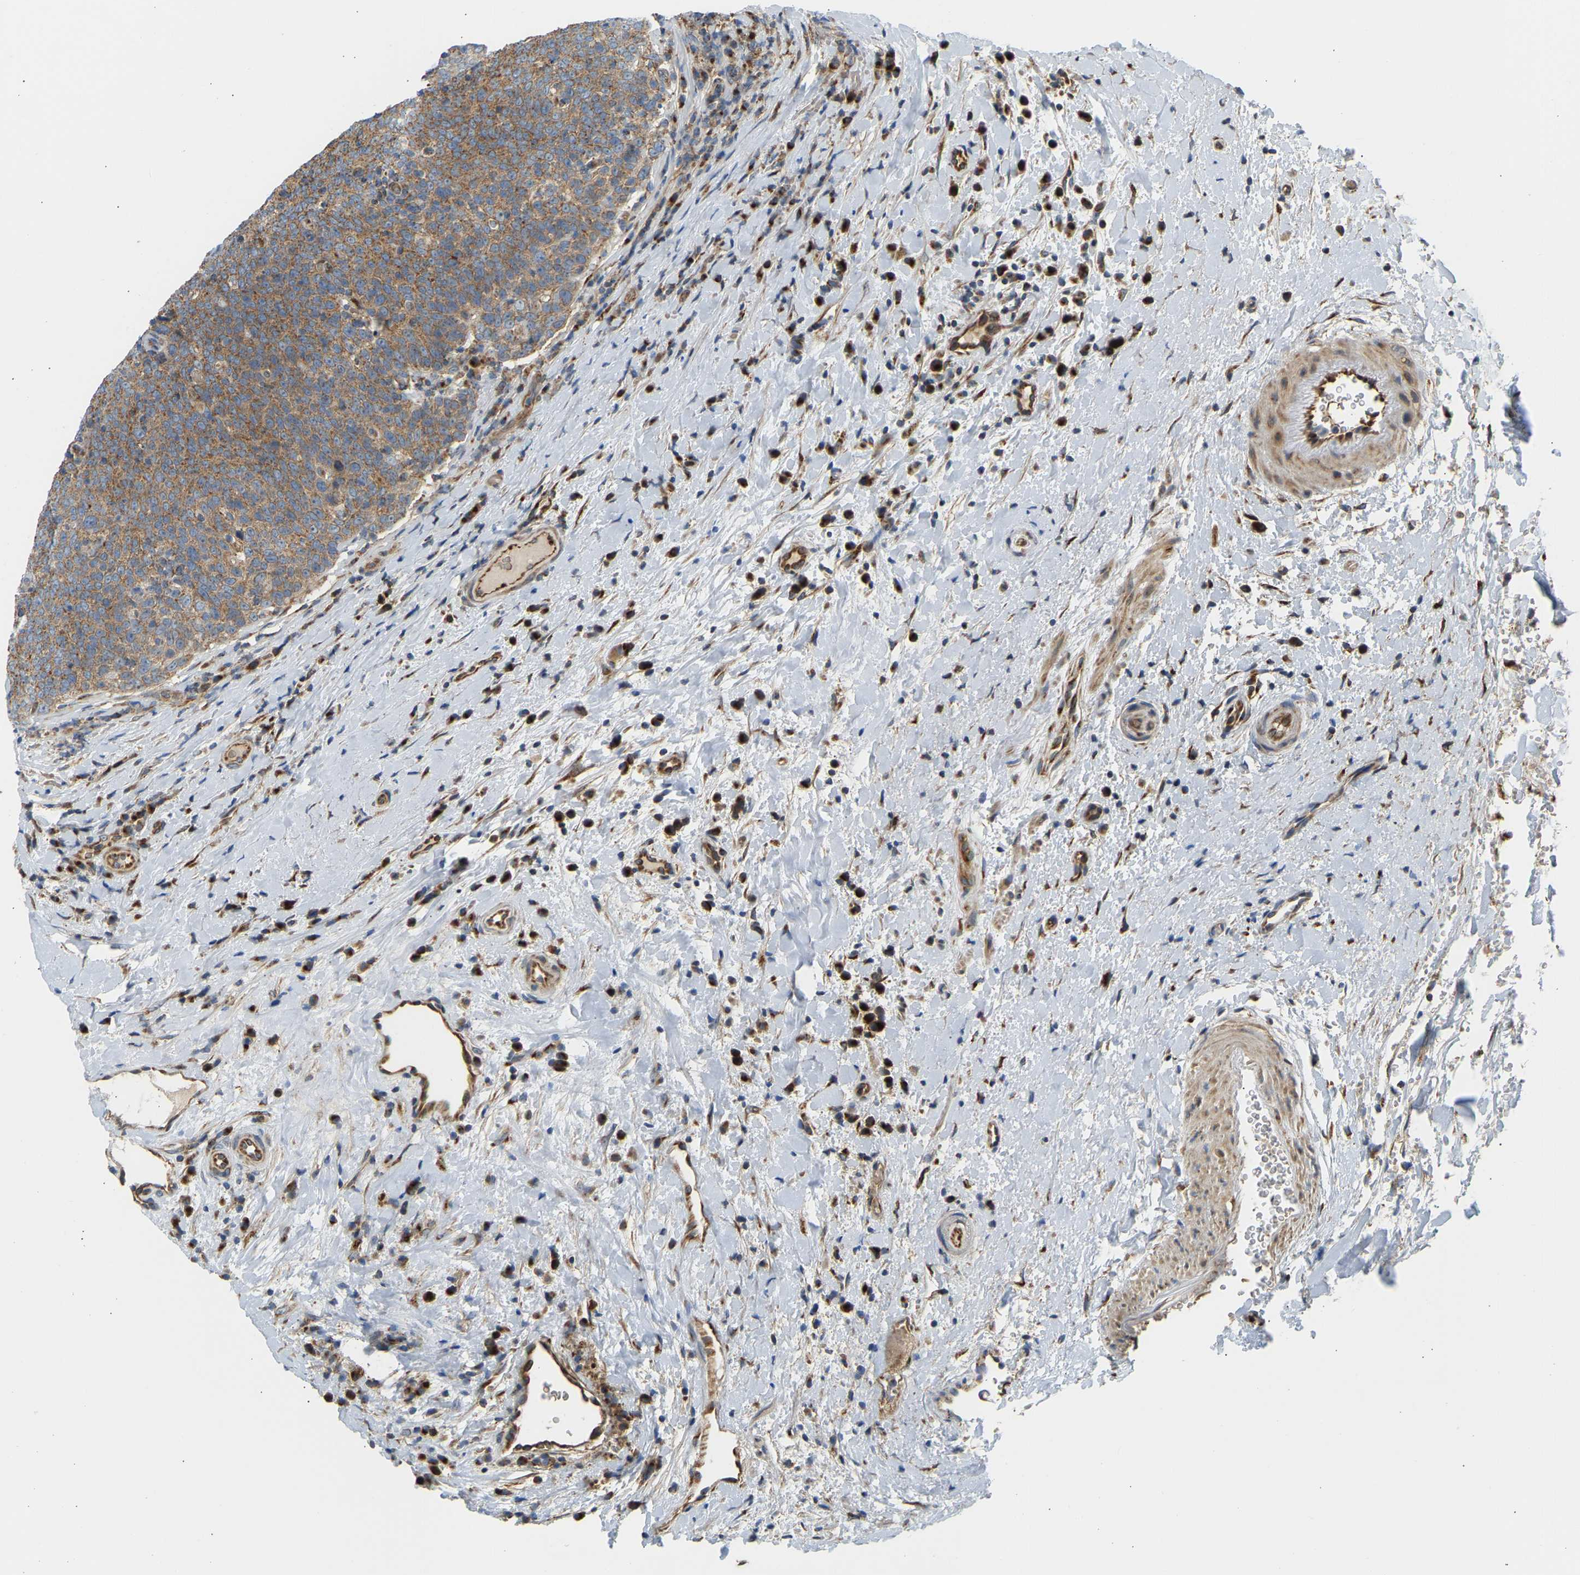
{"staining": {"intensity": "moderate", "quantity": ">75%", "location": "cytoplasmic/membranous"}, "tissue": "head and neck cancer", "cell_type": "Tumor cells", "image_type": "cancer", "snomed": [{"axis": "morphology", "description": "Squamous cell carcinoma, NOS"}, {"axis": "morphology", "description": "Squamous cell carcinoma, metastatic, NOS"}, {"axis": "topography", "description": "Lymph node"}, {"axis": "topography", "description": "Head-Neck"}], "caption": "Immunohistochemistry (IHC) staining of head and neck cancer, which displays medium levels of moderate cytoplasmic/membranous positivity in approximately >75% of tumor cells indicating moderate cytoplasmic/membranous protein expression. The staining was performed using DAB (3,3'-diaminobenzidine) (brown) for protein detection and nuclei were counterstained in hematoxylin (blue).", "gene": "YIPF2", "patient": {"sex": "male", "age": 62}}